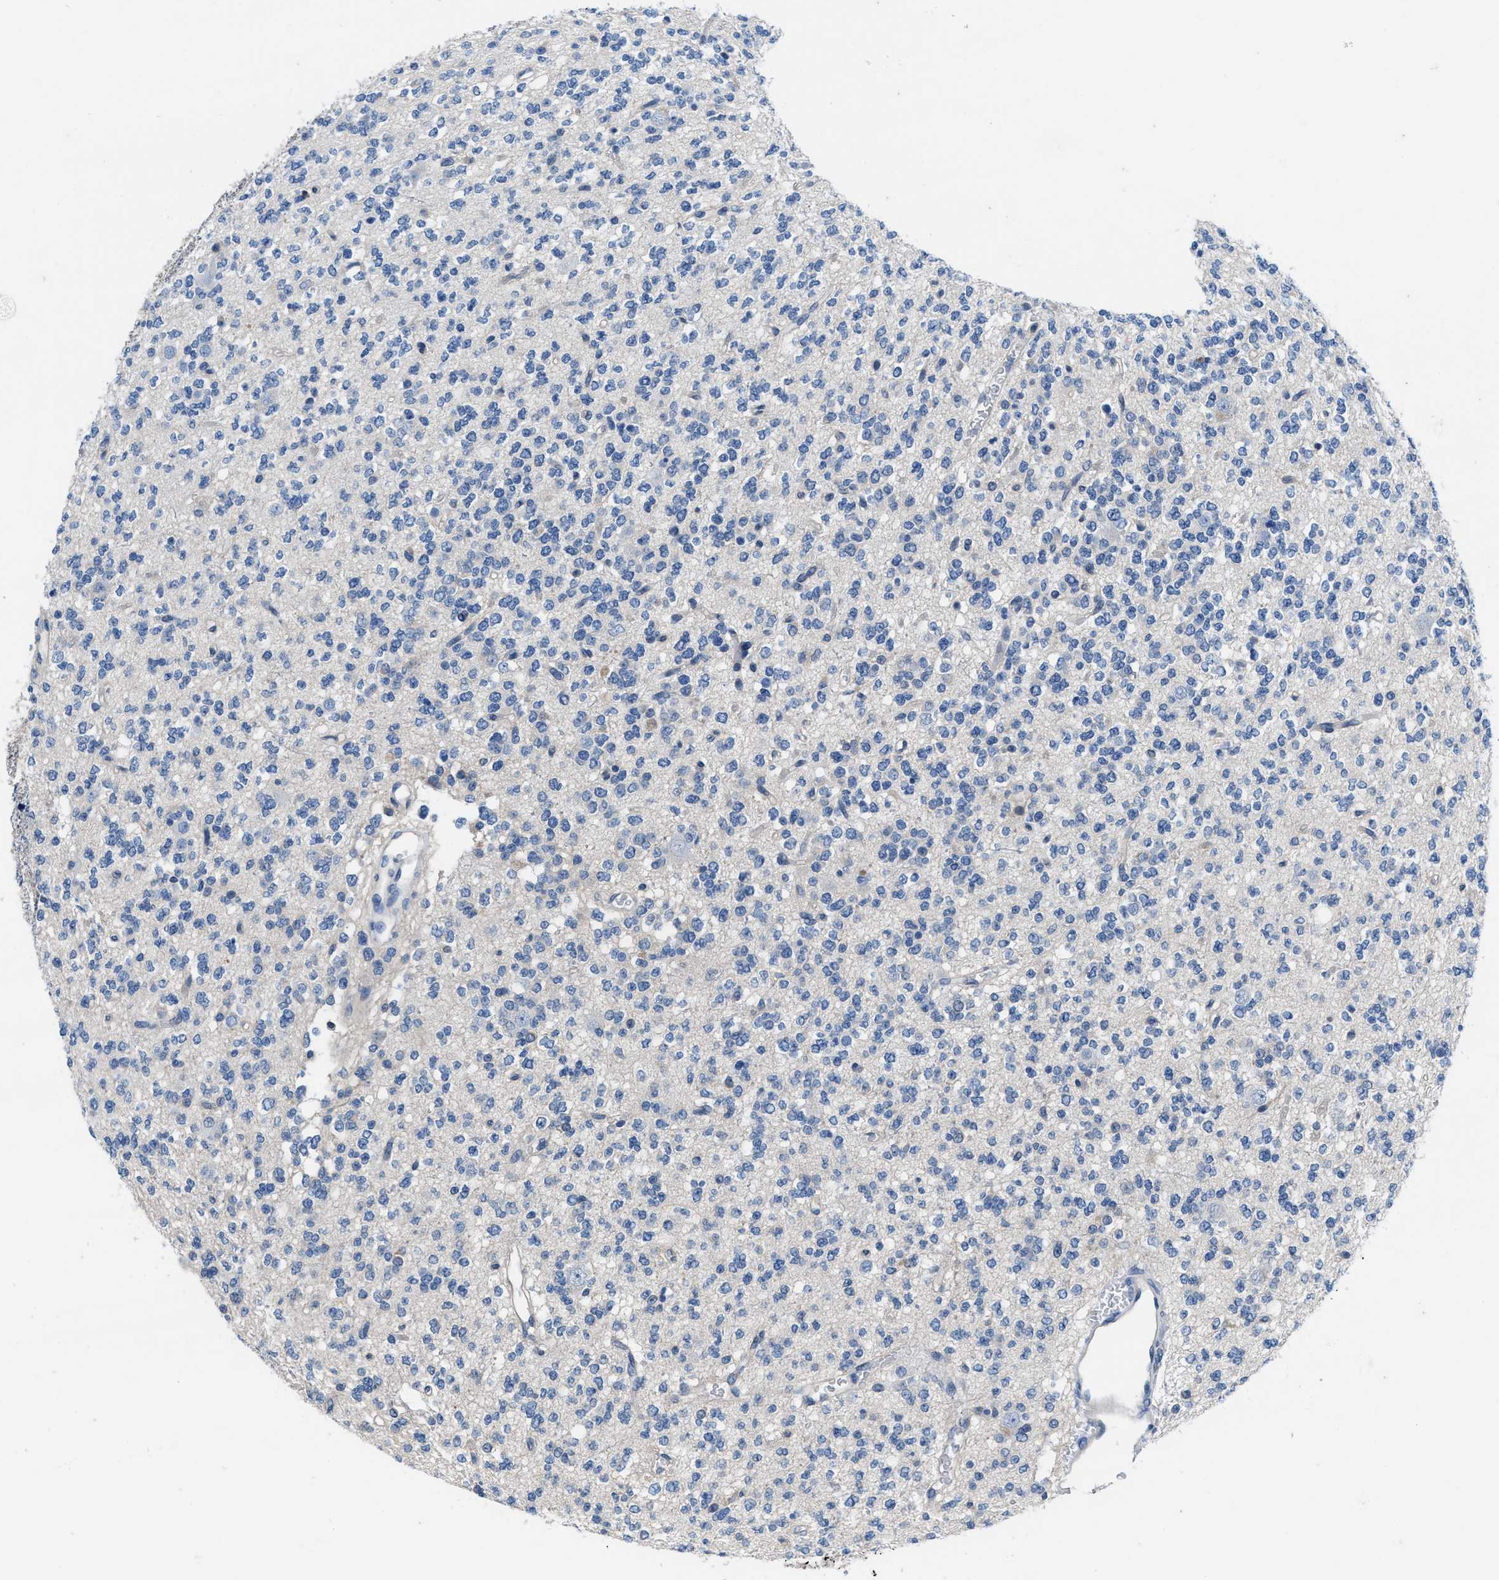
{"staining": {"intensity": "negative", "quantity": "none", "location": "none"}, "tissue": "glioma", "cell_type": "Tumor cells", "image_type": "cancer", "snomed": [{"axis": "morphology", "description": "Glioma, malignant, Low grade"}, {"axis": "topography", "description": "Brain"}], "caption": "Image shows no significant protein positivity in tumor cells of malignant glioma (low-grade).", "gene": "NUDT5", "patient": {"sex": "male", "age": 38}}